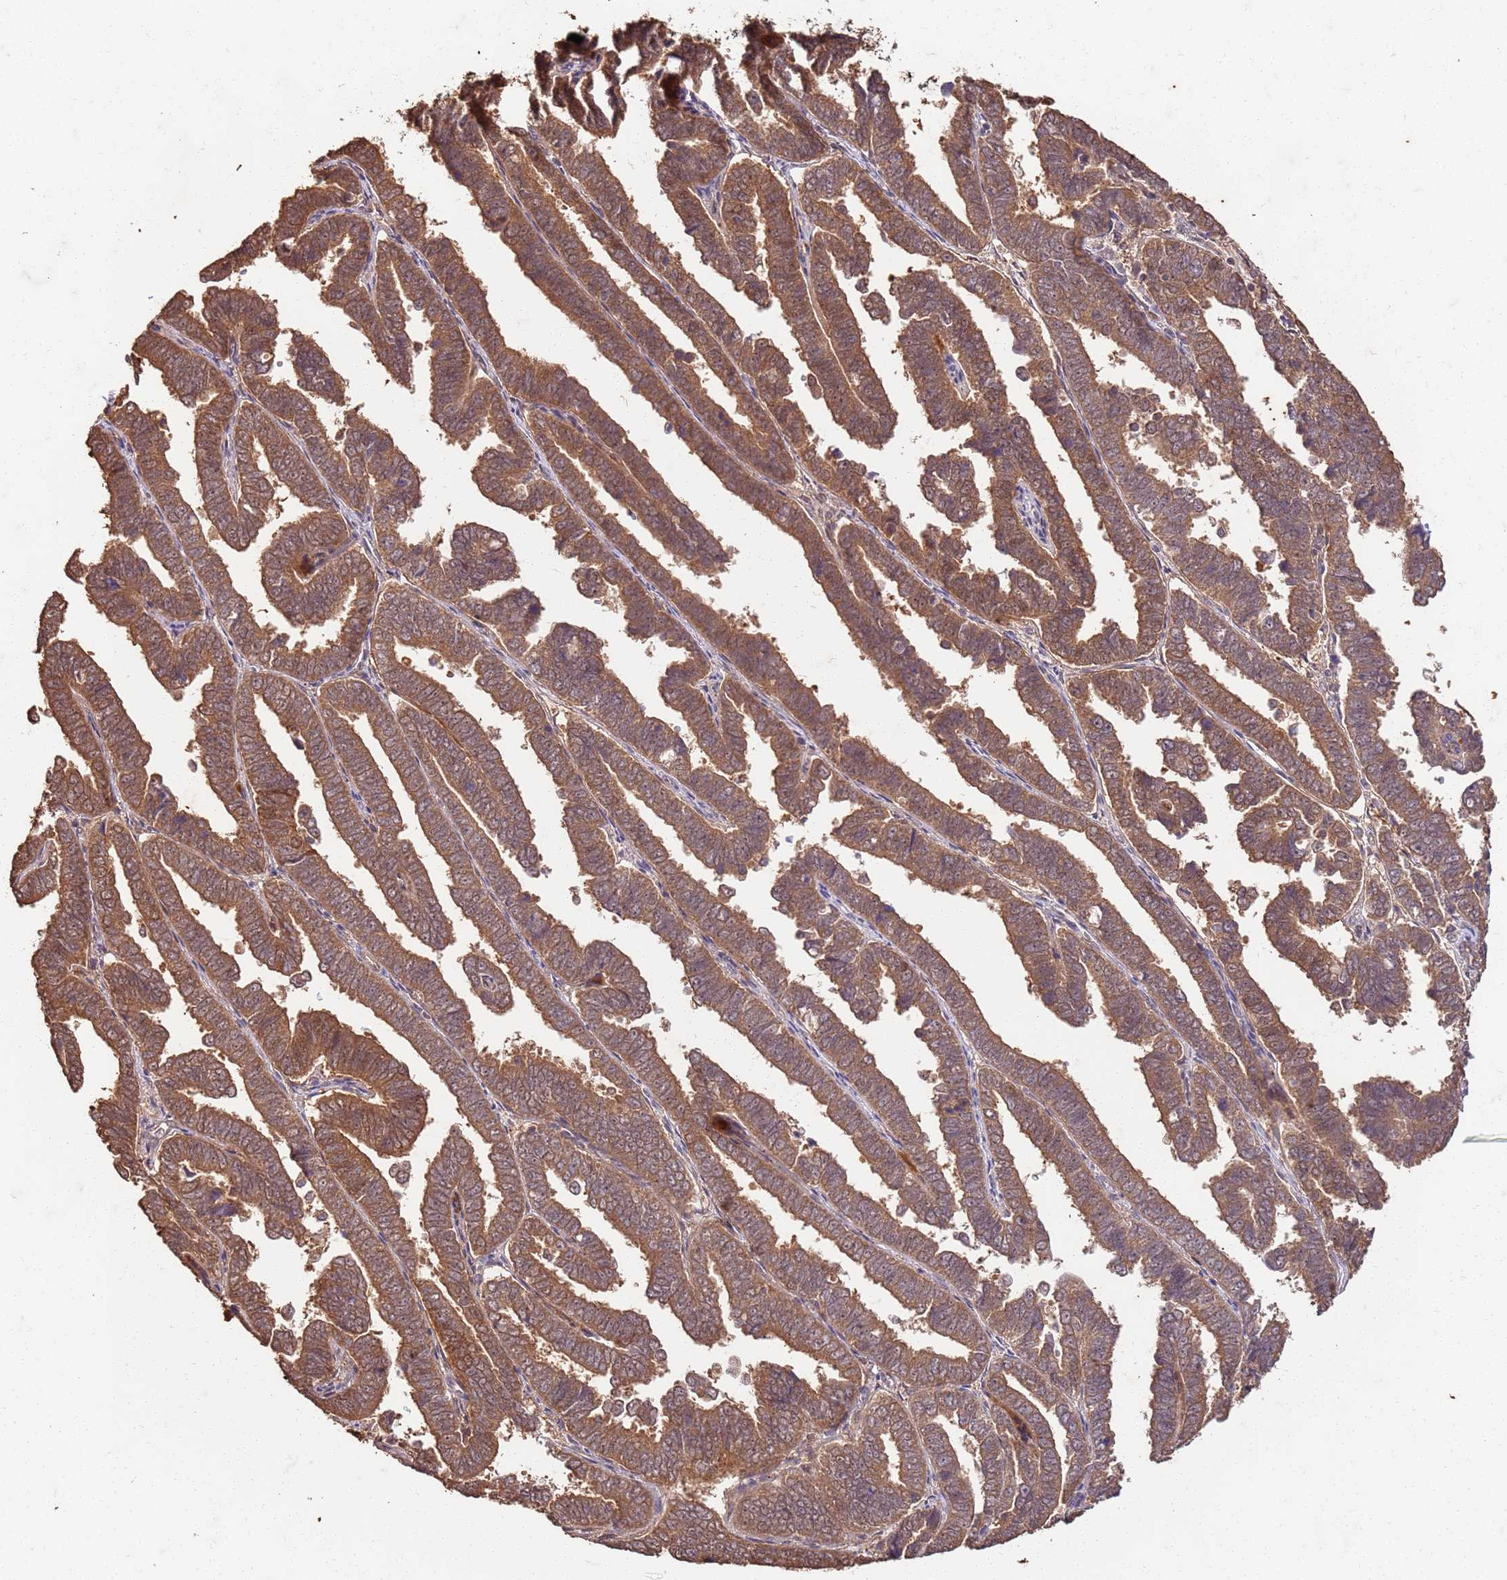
{"staining": {"intensity": "moderate", "quantity": ">75%", "location": "cytoplasmic/membranous,nuclear"}, "tissue": "endometrial cancer", "cell_type": "Tumor cells", "image_type": "cancer", "snomed": [{"axis": "morphology", "description": "Adenocarcinoma, NOS"}, {"axis": "topography", "description": "Endometrium"}], "caption": "Endometrial cancer tissue exhibits moderate cytoplasmic/membranous and nuclear positivity in about >75% of tumor cells, visualized by immunohistochemistry. (Stains: DAB in brown, nuclei in blue, Microscopy: brightfield microscopy at high magnification).", "gene": "UBE3A", "patient": {"sex": "female", "age": 75}}